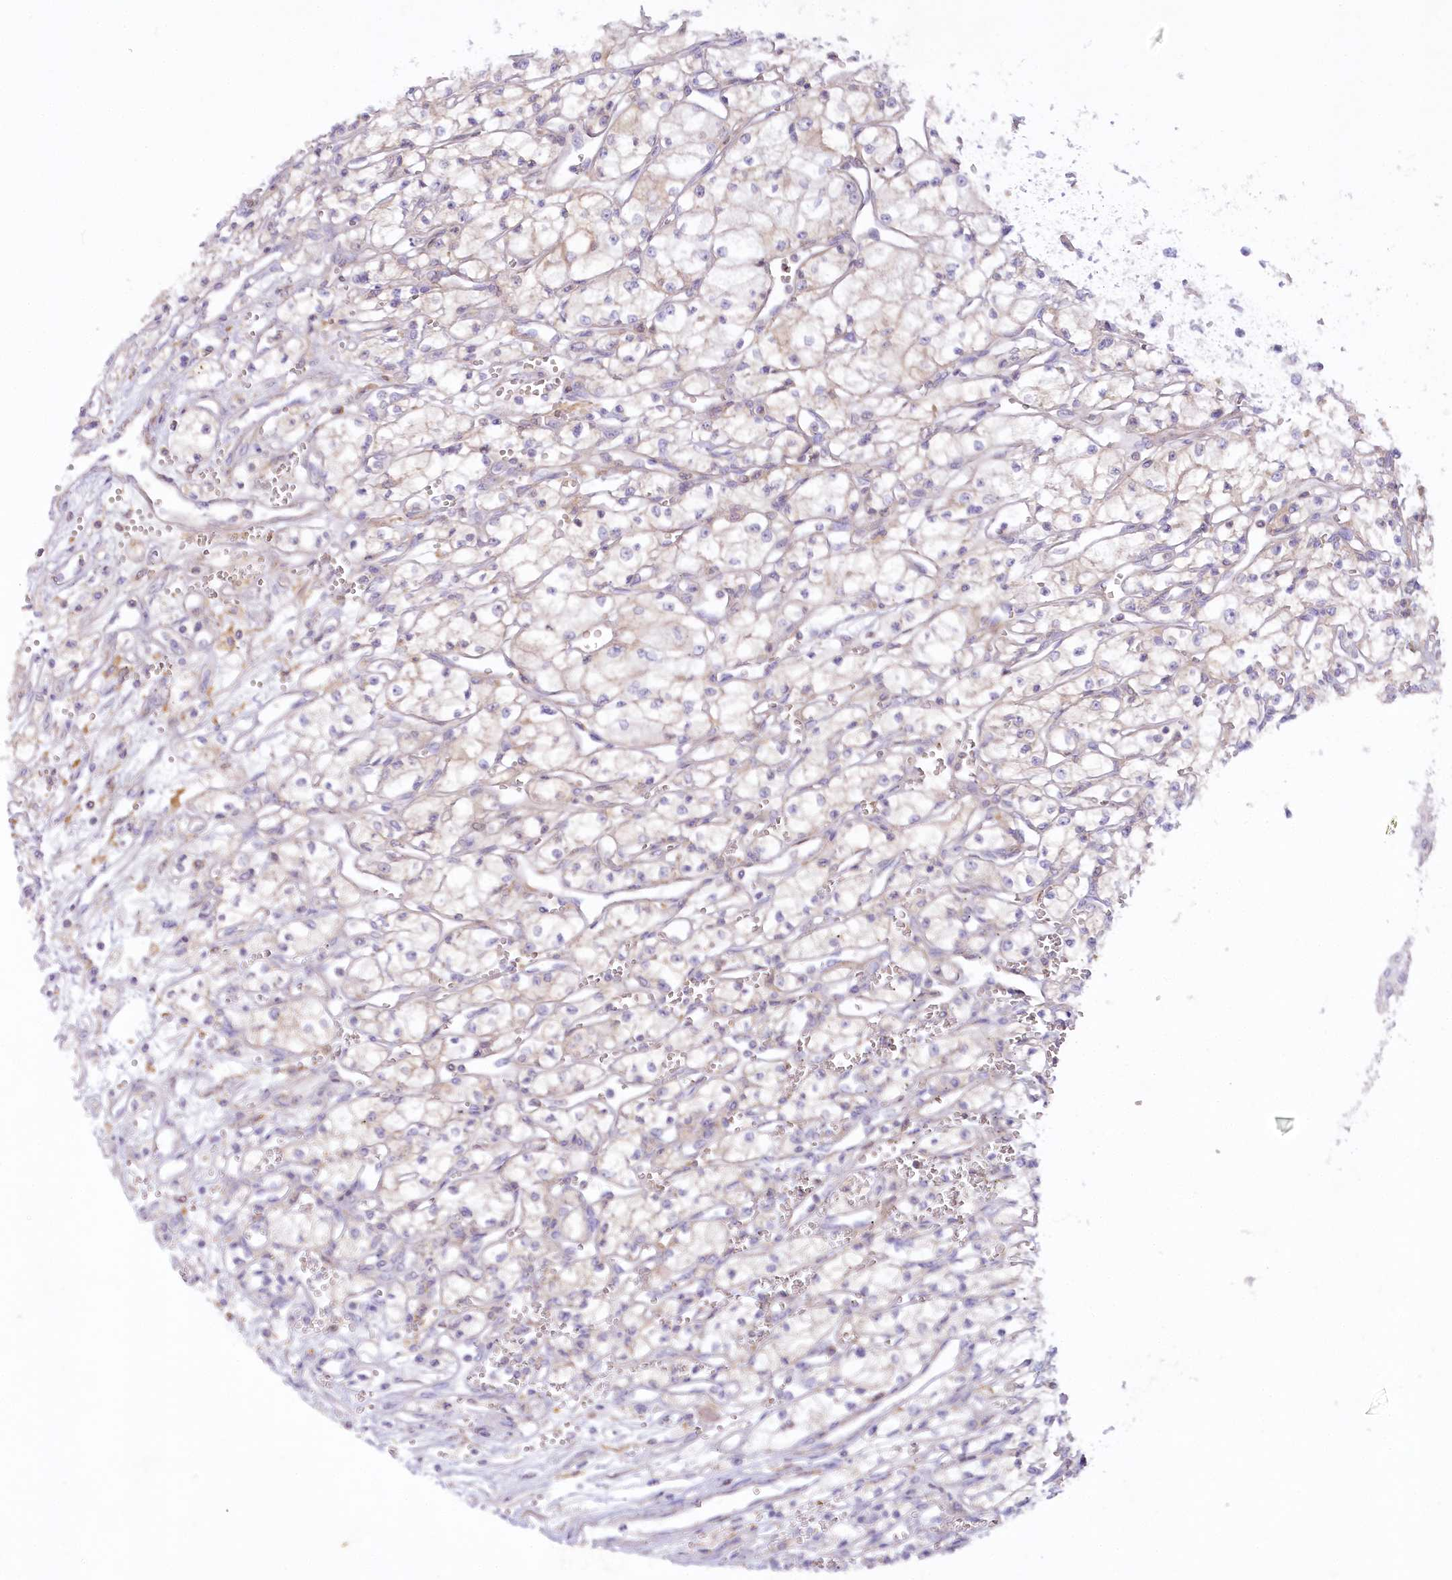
{"staining": {"intensity": "negative", "quantity": "none", "location": "none"}, "tissue": "renal cancer", "cell_type": "Tumor cells", "image_type": "cancer", "snomed": [{"axis": "morphology", "description": "Adenocarcinoma, NOS"}, {"axis": "topography", "description": "Kidney"}], "caption": "High magnification brightfield microscopy of adenocarcinoma (renal) stained with DAB (brown) and counterstained with hematoxylin (blue): tumor cells show no significant staining.", "gene": "EFHC2", "patient": {"sex": "male", "age": 59}}